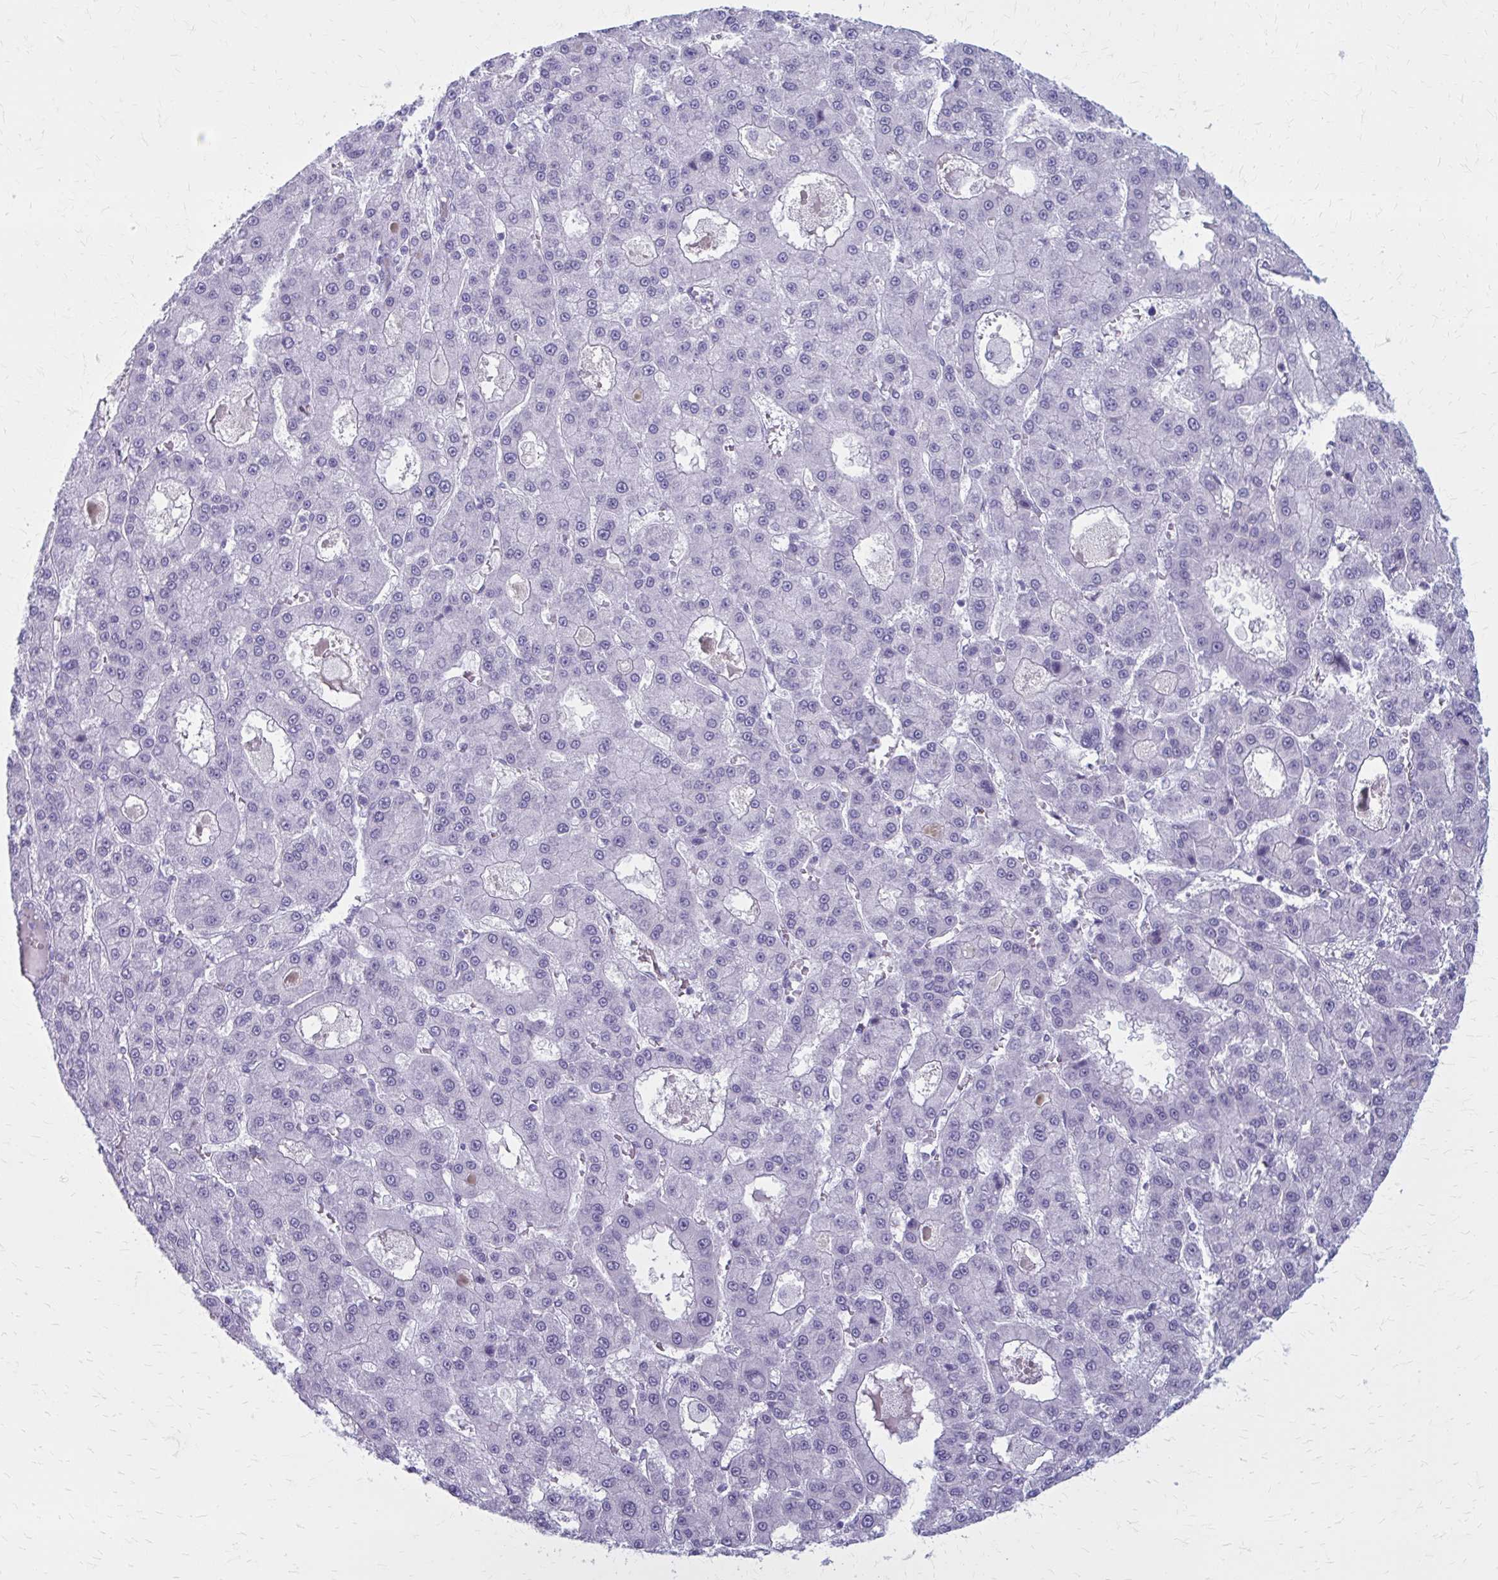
{"staining": {"intensity": "negative", "quantity": "none", "location": "none"}, "tissue": "liver cancer", "cell_type": "Tumor cells", "image_type": "cancer", "snomed": [{"axis": "morphology", "description": "Carcinoma, Hepatocellular, NOS"}, {"axis": "topography", "description": "Liver"}], "caption": "The histopathology image exhibits no staining of tumor cells in liver cancer. Brightfield microscopy of IHC stained with DAB (brown) and hematoxylin (blue), captured at high magnification.", "gene": "ZDHHC7", "patient": {"sex": "male", "age": 70}}